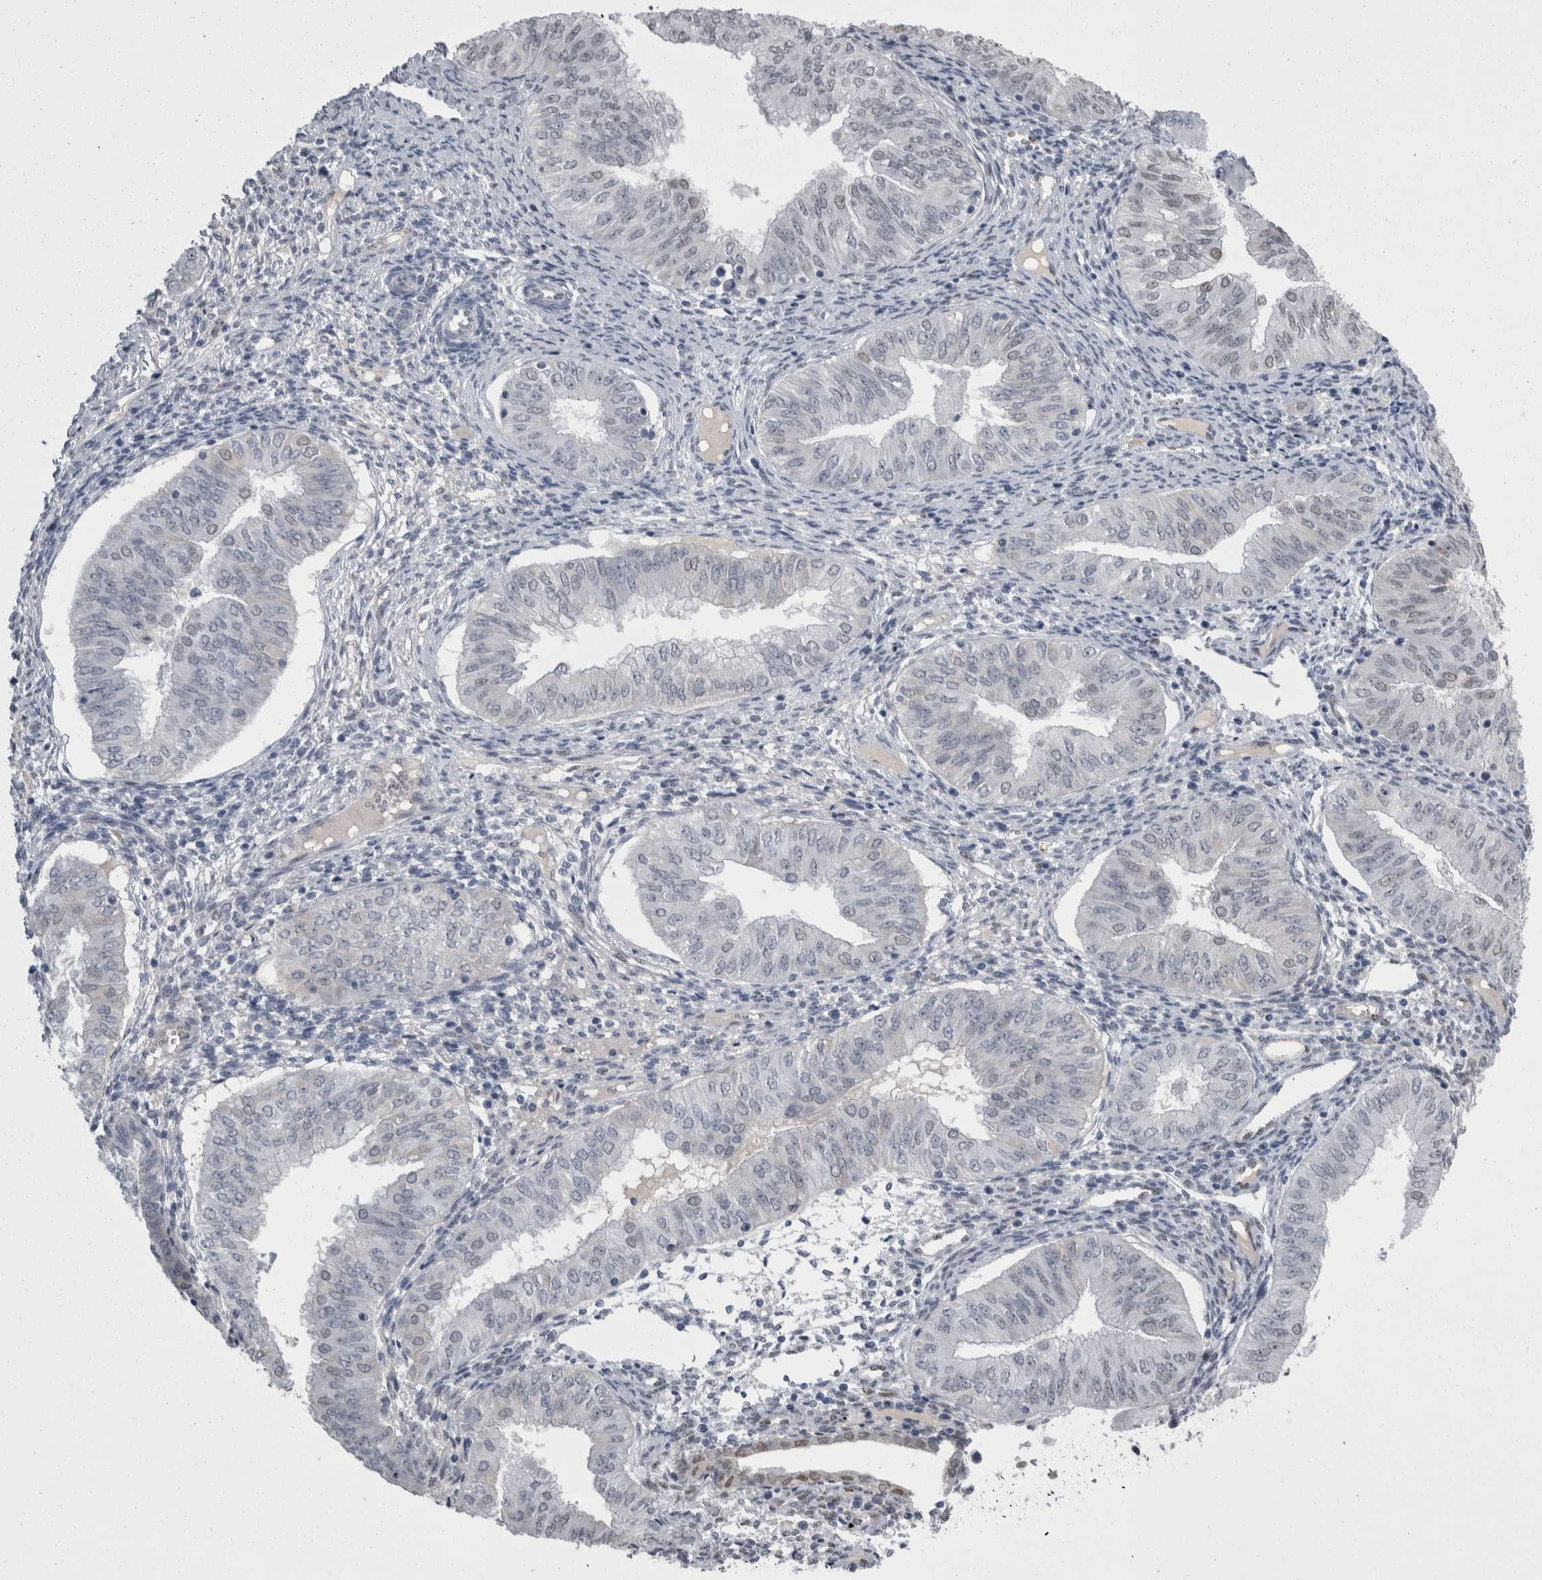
{"staining": {"intensity": "negative", "quantity": "none", "location": "none"}, "tissue": "endometrial cancer", "cell_type": "Tumor cells", "image_type": "cancer", "snomed": [{"axis": "morphology", "description": "Normal tissue, NOS"}, {"axis": "morphology", "description": "Adenocarcinoma, NOS"}, {"axis": "topography", "description": "Endometrium"}], "caption": "Protein analysis of endometrial adenocarcinoma shows no significant staining in tumor cells.", "gene": "C1orf54", "patient": {"sex": "female", "age": 53}}